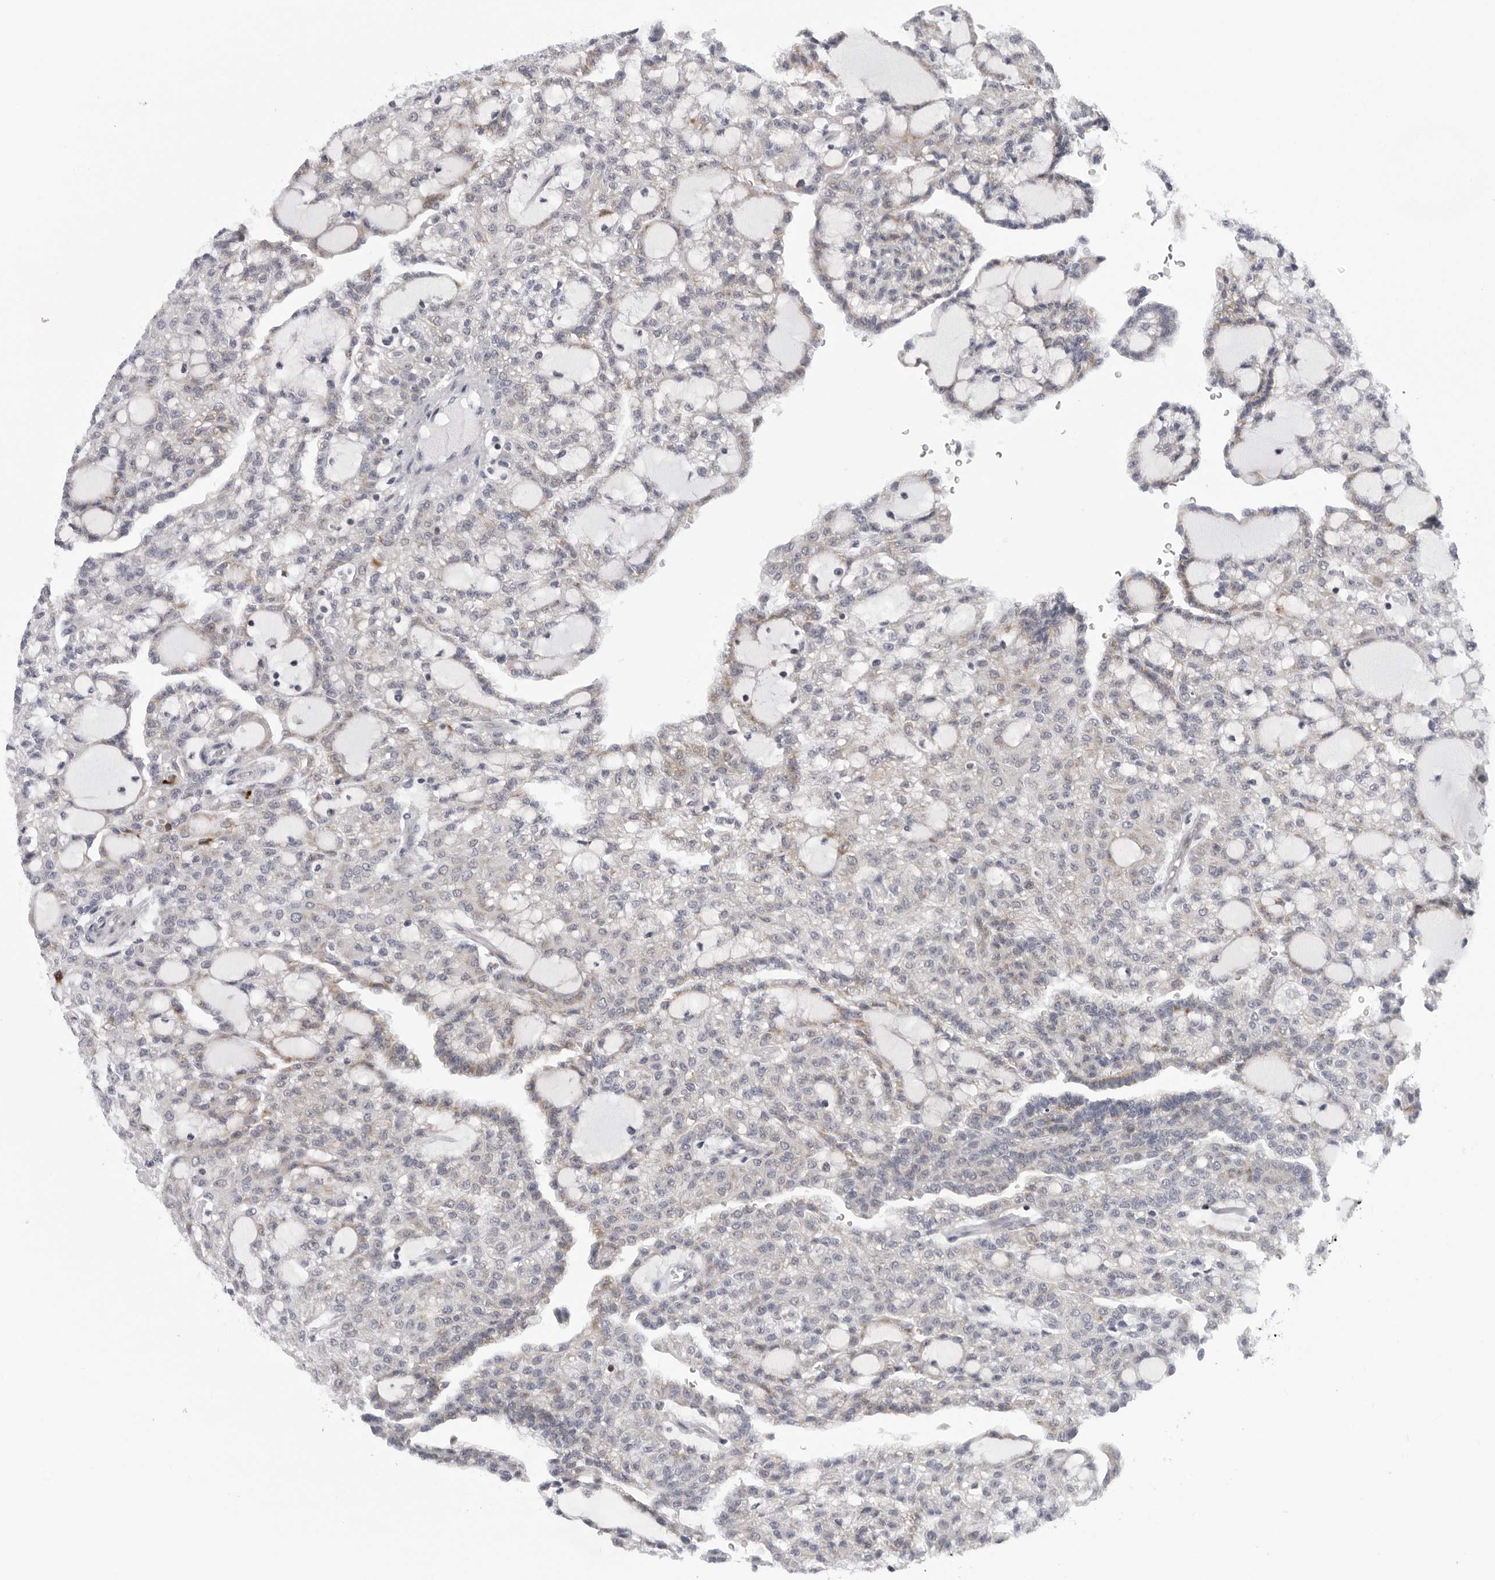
{"staining": {"intensity": "negative", "quantity": "none", "location": "none"}, "tissue": "renal cancer", "cell_type": "Tumor cells", "image_type": "cancer", "snomed": [{"axis": "morphology", "description": "Adenocarcinoma, NOS"}, {"axis": "topography", "description": "Kidney"}], "caption": "Tumor cells show no significant staining in renal cancer (adenocarcinoma).", "gene": "CPT2", "patient": {"sex": "male", "age": 63}}